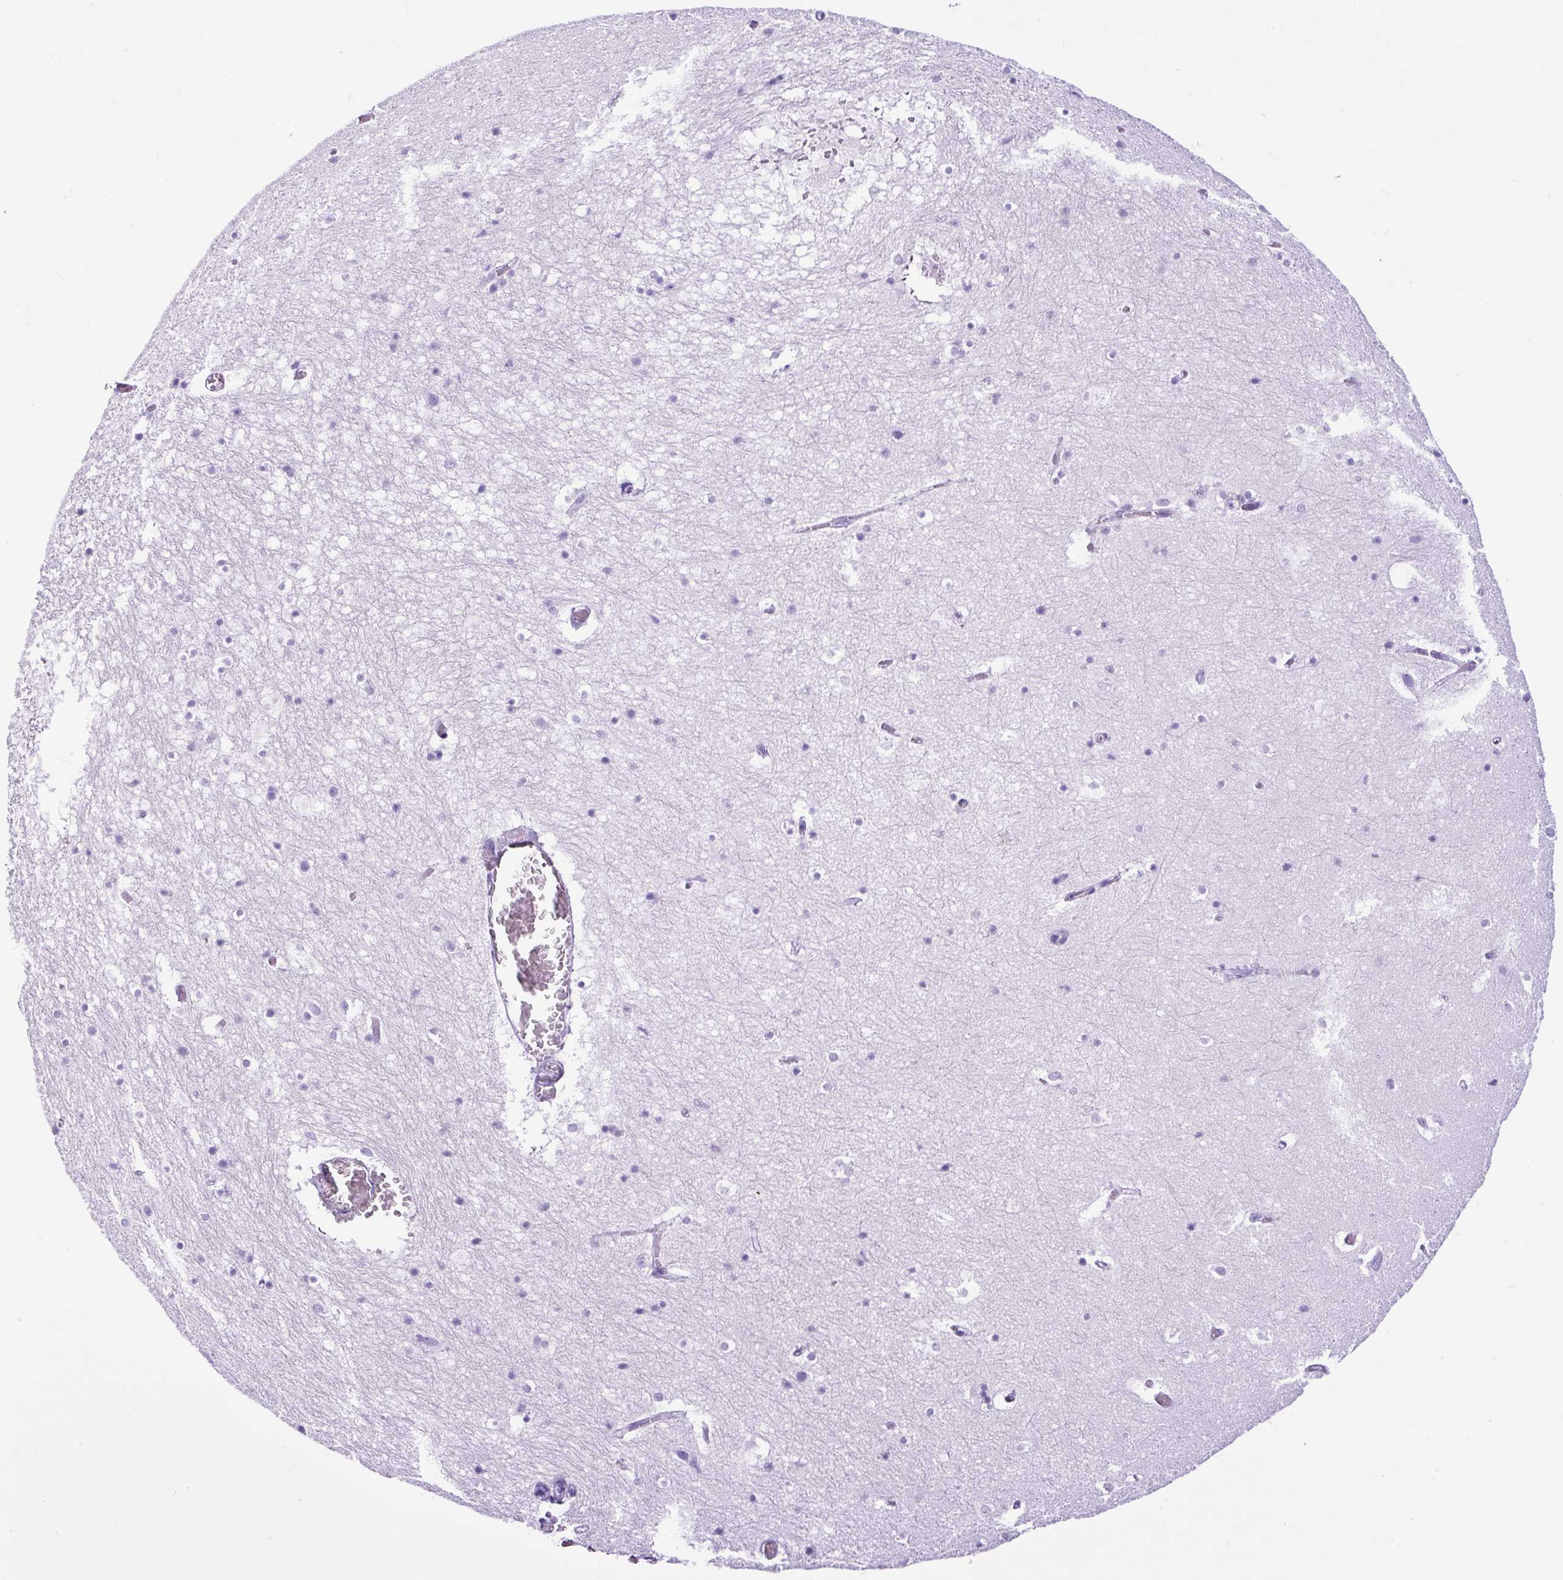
{"staining": {"intensity": "negative", "quantity": "none", "location": "none"}, "tissue": "hippocampus", "cell_type": "Glial cells", "image_type": "normal", "snomed": [{"axis": "morphology", "description": "Normal tissue, NOS"}, {"axis": "topography", "description": "Hippocampus"}], "caption": "DAB (3,3'-diaminobenzidine) immunohistochemical staining of benign human hippocampus displays no significant positivity in glial cells. (DAB (3,3'-diaminobenzidine) IHC, high magnification).", "gene": "CEL", "patient": {"sex": "female", "age": 52}}